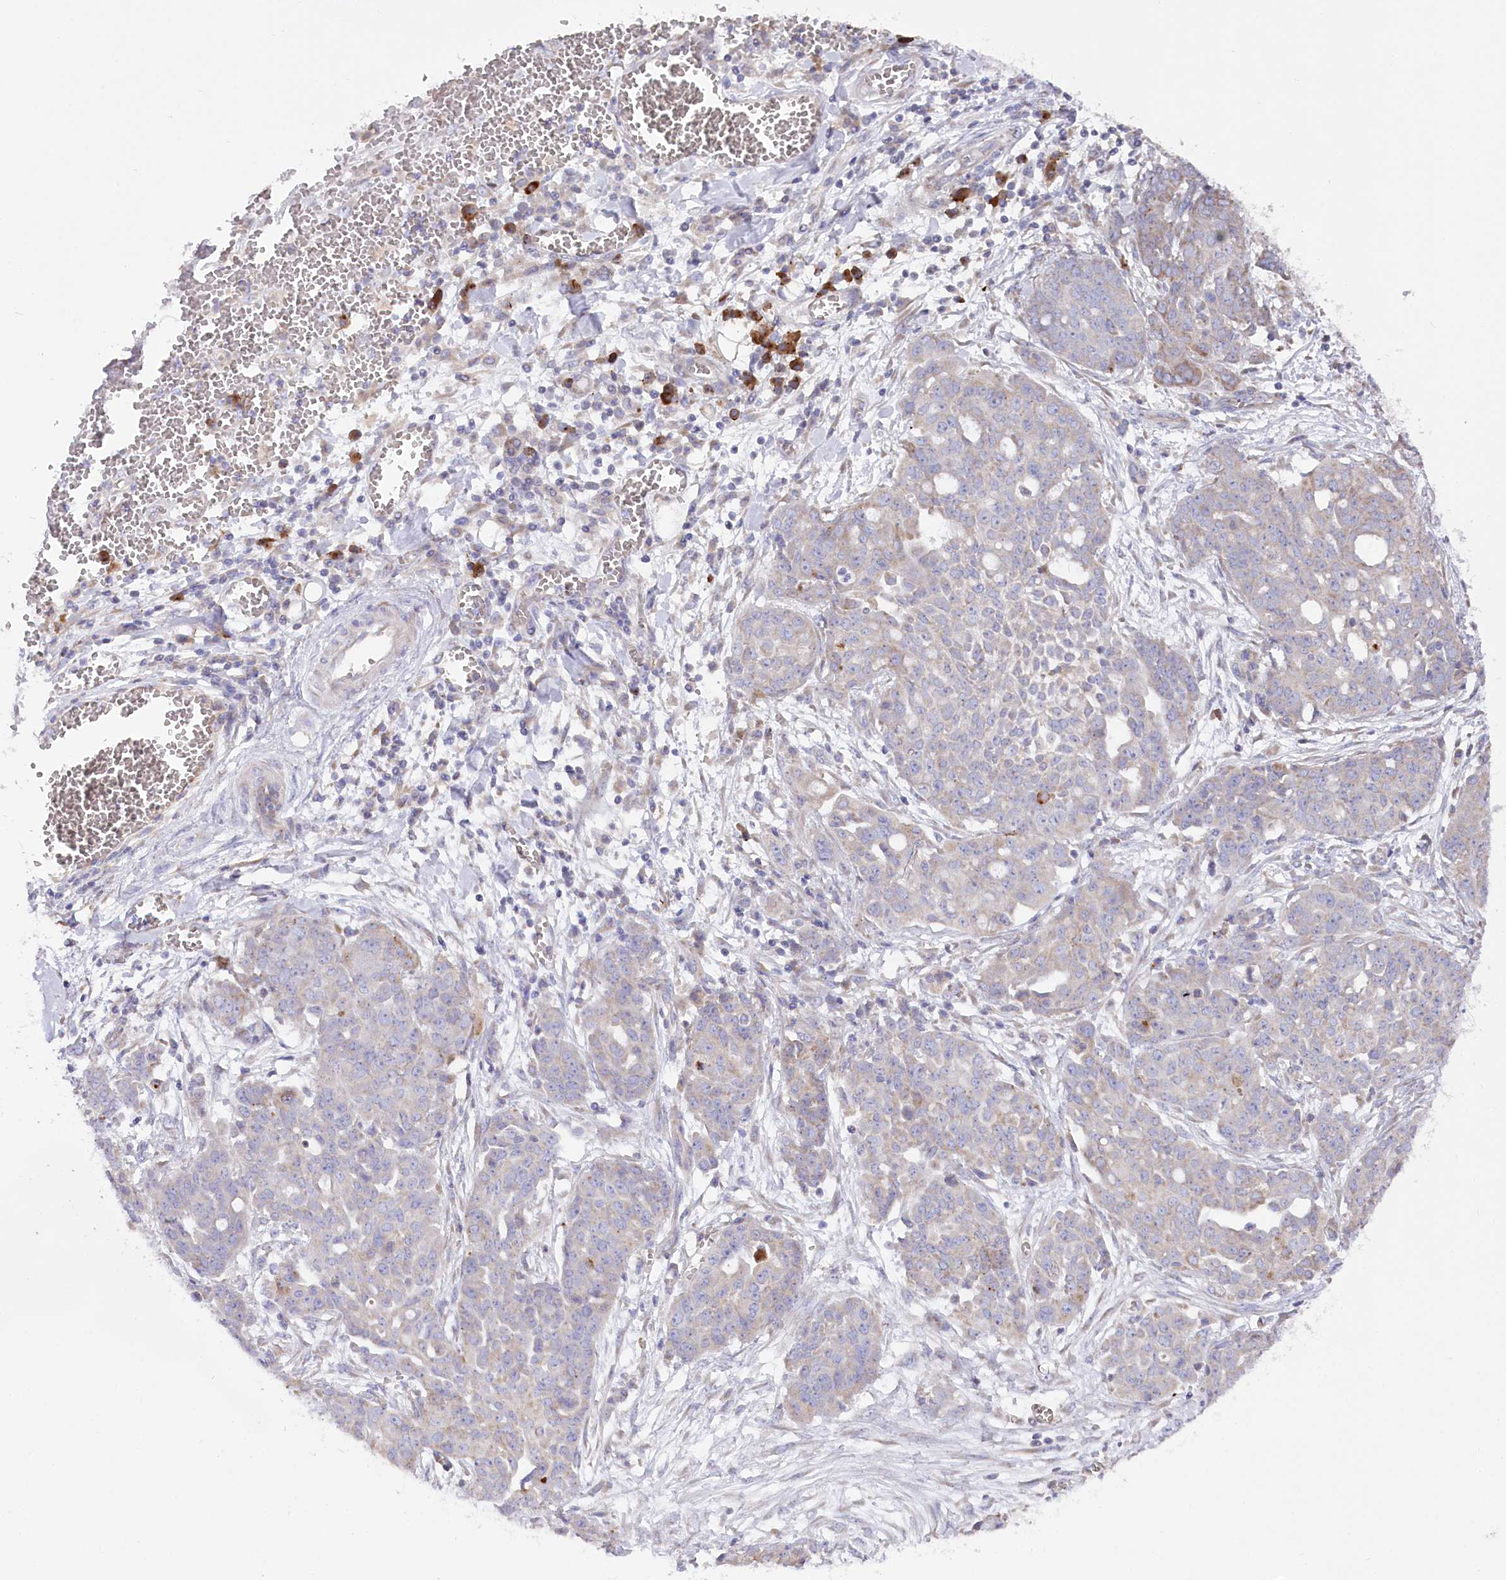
{"staining": {"intensity": "negative", "quantity": "none", "location": "none"}, "tissue": "ovarian cancer", "cell_type": "Tumor cells", "image_type": "cancer", "snomed": [{"axis": "morphology", "description": "Cystadenocarcinoma, serous, NOS"}, {"axis": "topography", "description": "Soft tissue"}, {"axis": "topography", "description": "Ovary"}], "caption": "Immunohistochemical staining of ovarian cancer demonstrates no significant expression in tumor cells. Brightfield microscopy of IHC stained with DAB (3,3'-diaminobenzidine) (brown) and hematoxylin (blue), captured at high magnification.", "gene": "POGLUT1", "patient": {"sex": "female", "age": 57}}